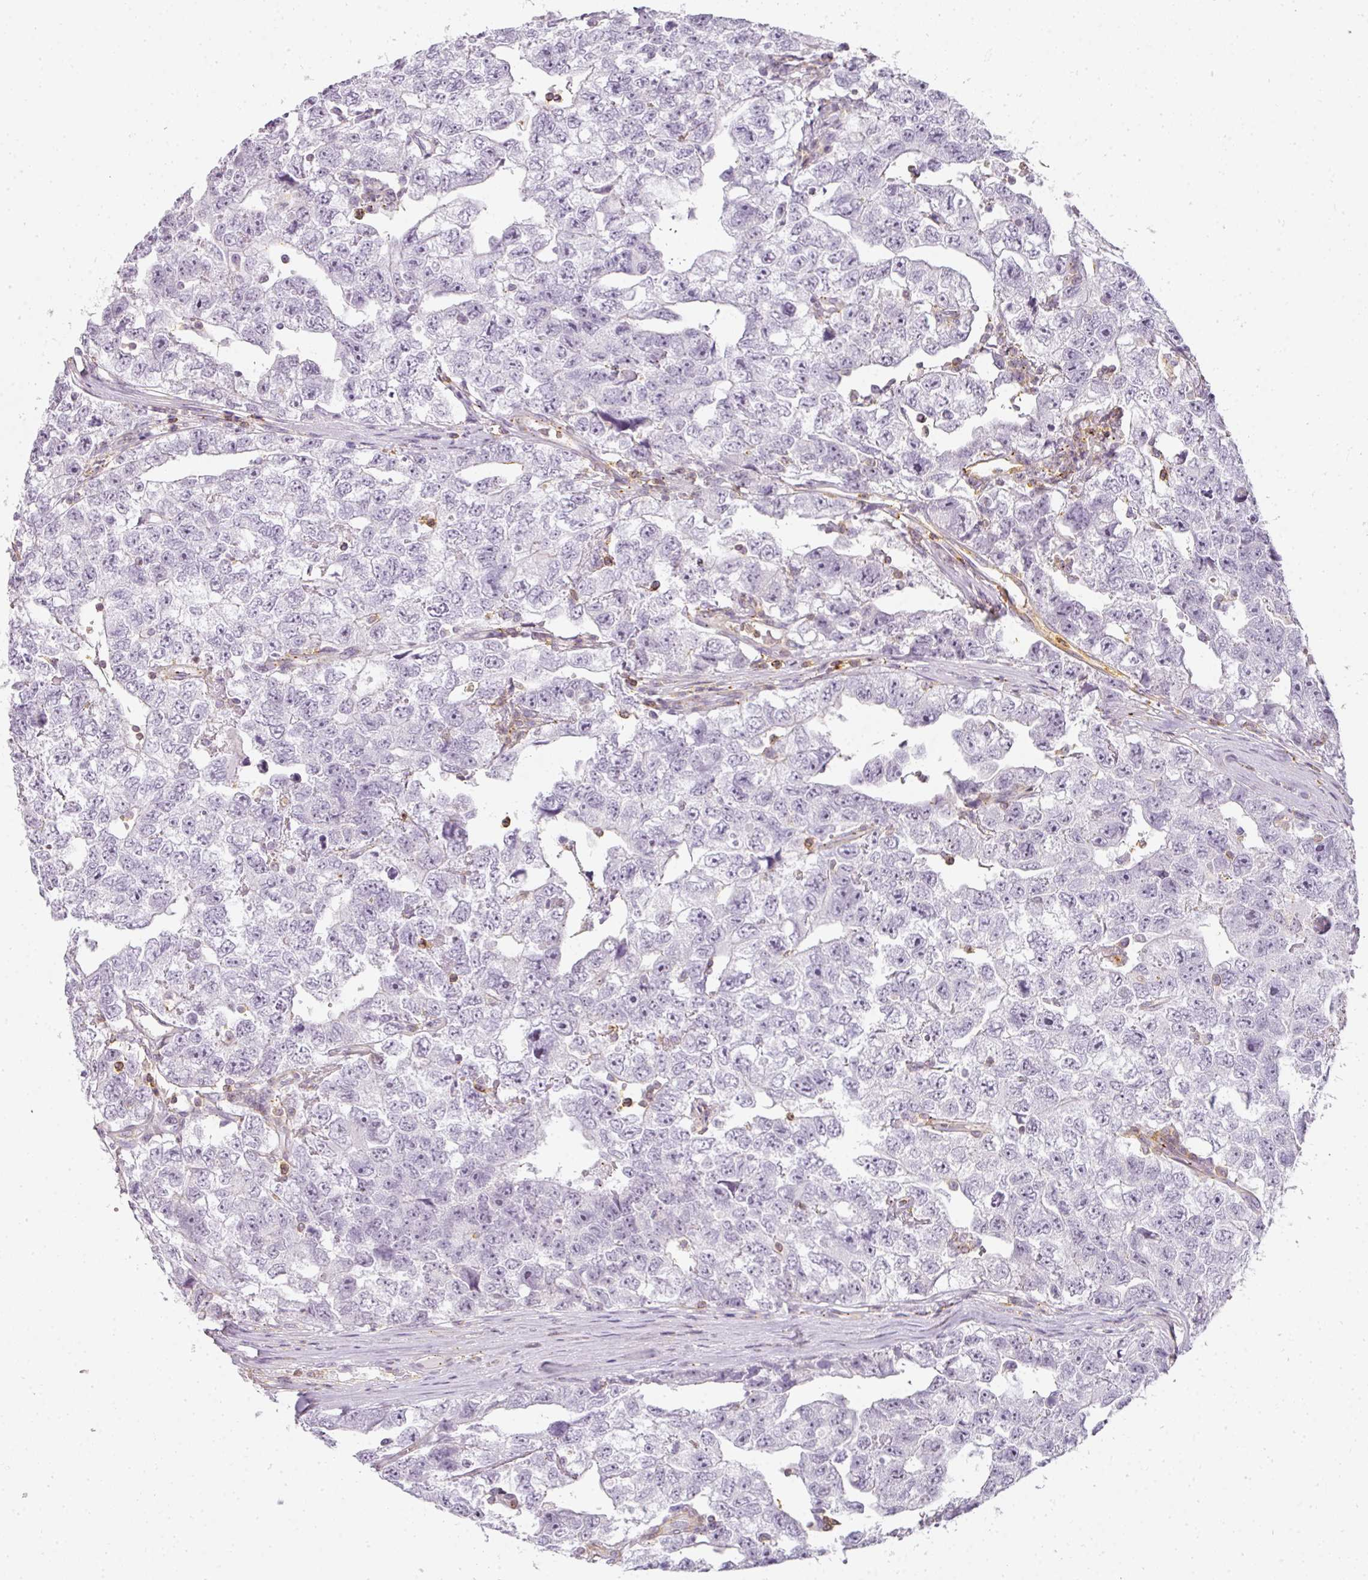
{"staining": {"intensity": "negative", "quantity": "none", "location": "none"}, "tissue": "testis cancer", "cell_type": "Tumor cells", "image_type": "cancer", "snomed": [{"axis": "morphology", "description": "Carcinoma, Embryonal, NOS"}, {"axis": "topography", "description": "Testis"}], "caption": "The immunohistochemistry micrograph has no significant positivity in tumor cells of testis cancer (embryonal carcinoma) tissue.", "gene": "TMEM42", "patient": {"sex": "male", "age": 22}}